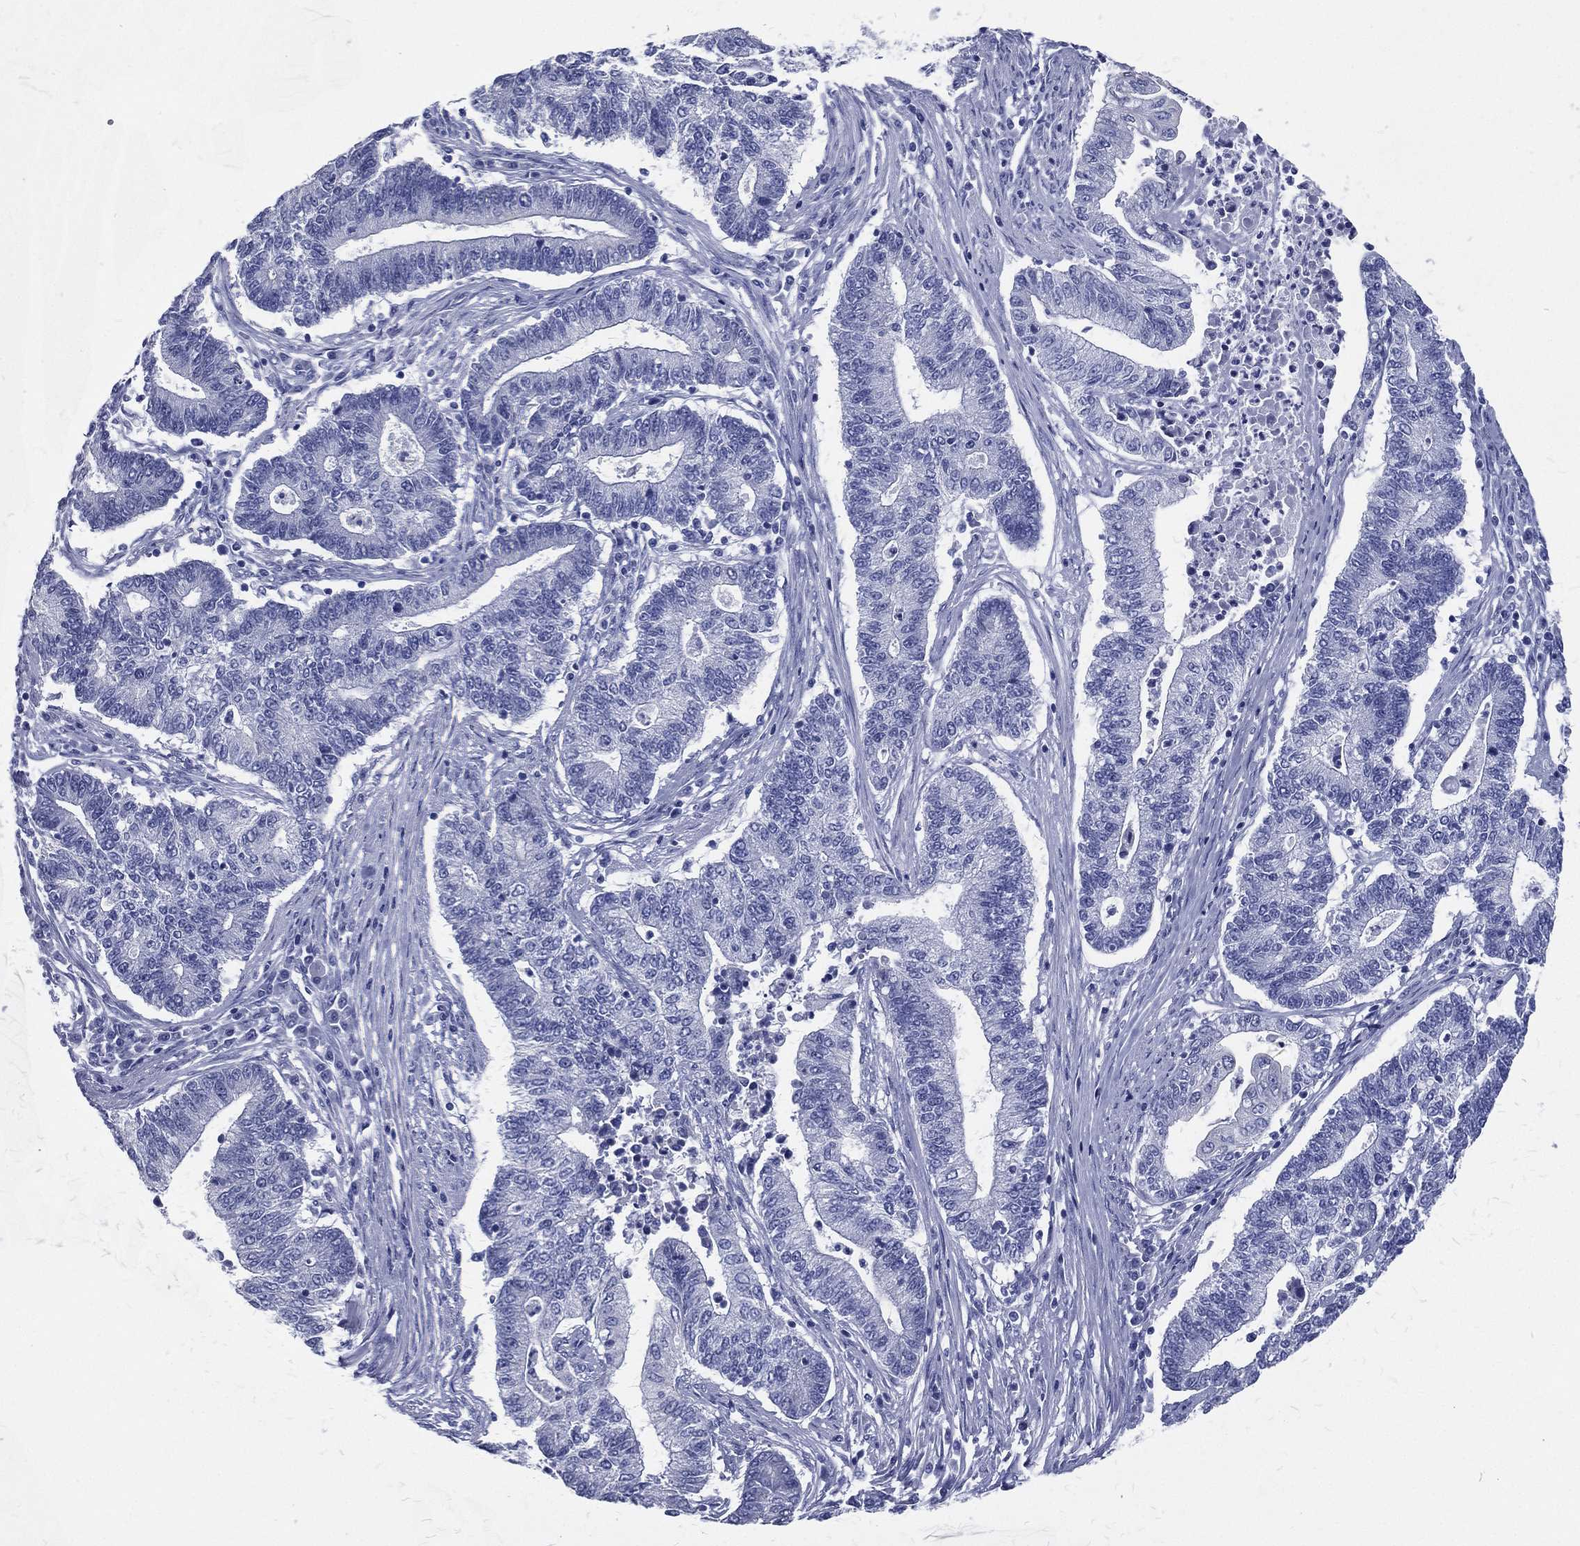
{"staining": {"intensity": "negative", "quantity": "none", "location": "none"}, "tissue": "endometrial cancer", "cell_type": "Tumor cells", "image_type": "cancer", "snomed": [{"axis": "morphology", "description": "Adenocarcinoma, NOS"}, {"axis": "topography", "description": "Uterus"}, {"axis": "topography", "description": "Endometrium"}], "caption": "Micrograph shows no protein expression in tumor cells of endometrial cancer (adenocarcinoma) tissue. Nuclei are stained in blue.", "gene": "RSPH4A", "patient": {"sex": "female", "age": 54}}